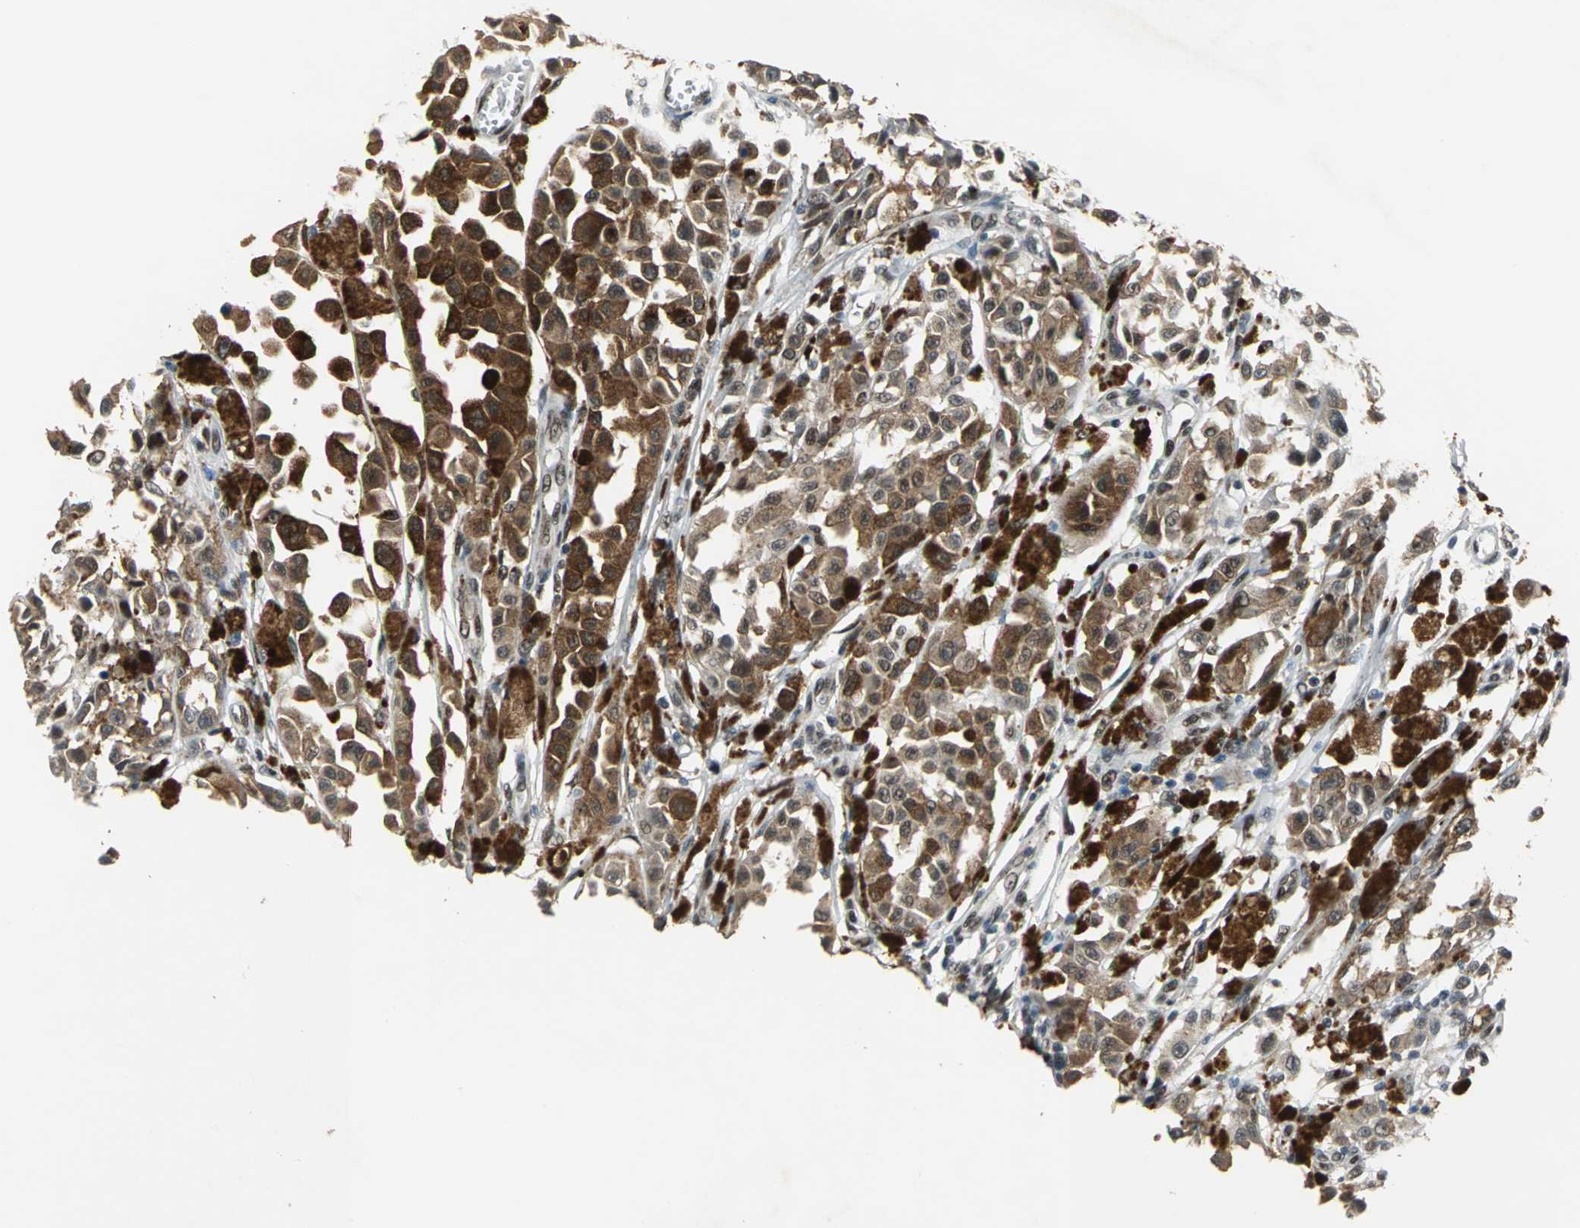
{"staining": {"intensity": "strong", "quantity": ">75%", "location": "cytoplasmic/membranous,nuclear"}, "tissue": "melanoma", "cell_type": "Tumor cells", "image_type": "cancer", "snomed": [{"axis": "morphology", "description": "Malignant melanoma, NOS"}, {"axis": "topography", "description": "Skin"}], "caption": "Protein staining of melanoma tissue exhibits strong cytoplasmic/membranous and nuclear positivity in about >75% of tumor cells.", "gene": "ELF2", "patient": {"sex": "female", "age": 38}}